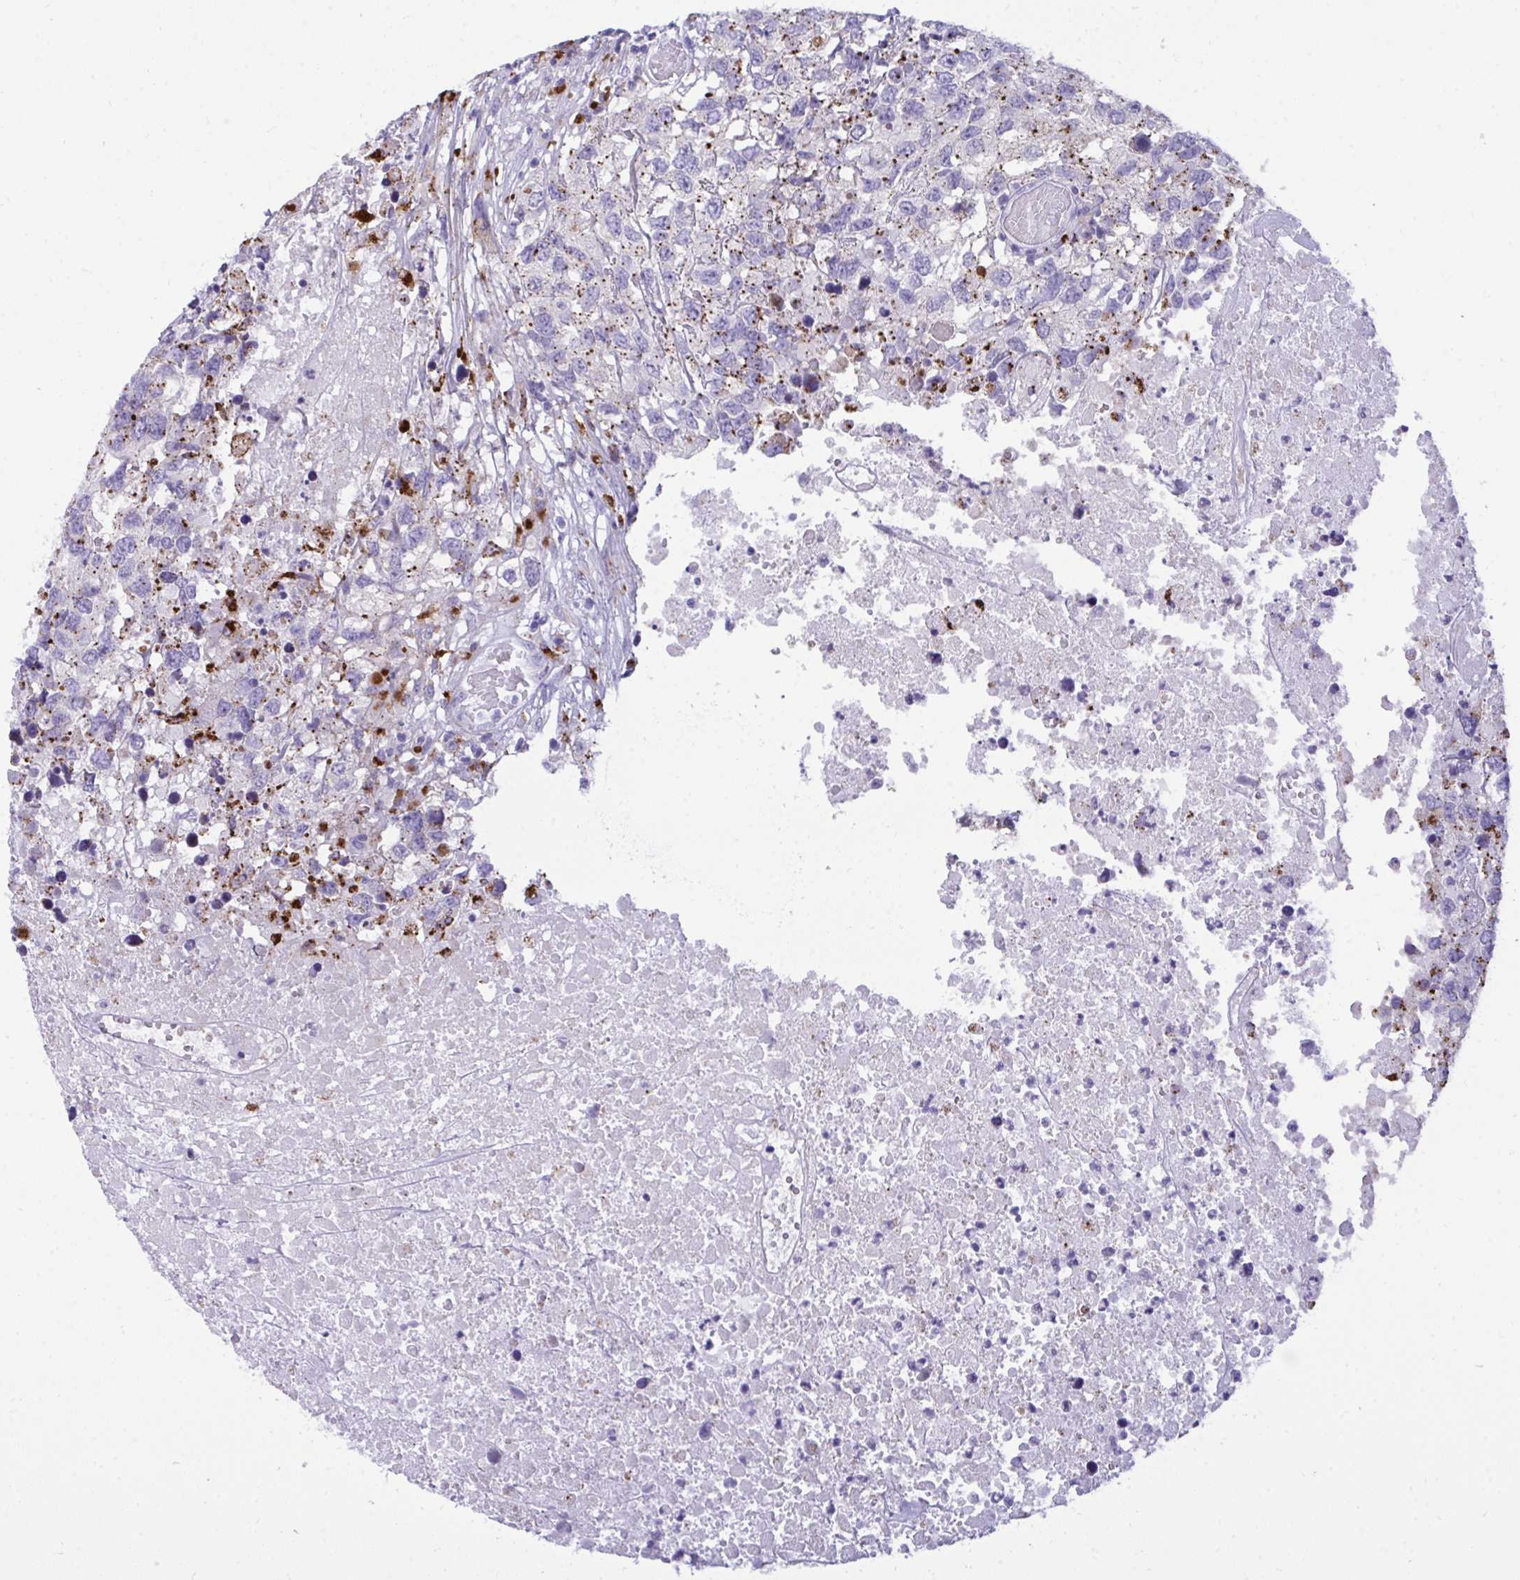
{"staining": {"intensity": "moderate", "quantity": "<25%", "location": "cytoplasmic/membranous"}, "tissue": "testis cancer", "cell_type": "Tumor cells", "image_type": "cancer", "snomed": [{"axis": "morphology", "description": "Carcinoma, Embryonal, NOS"}, {"axis": "topography", "description": "Testis"}], "caption": "An image of testis embryonal carcinoma stained for a protein demonstrates moderate cytoplasmic/membranous brown staining in tumor cells.", "gene": "CPVL", "patient": {"sex": "male", "age": 83}}